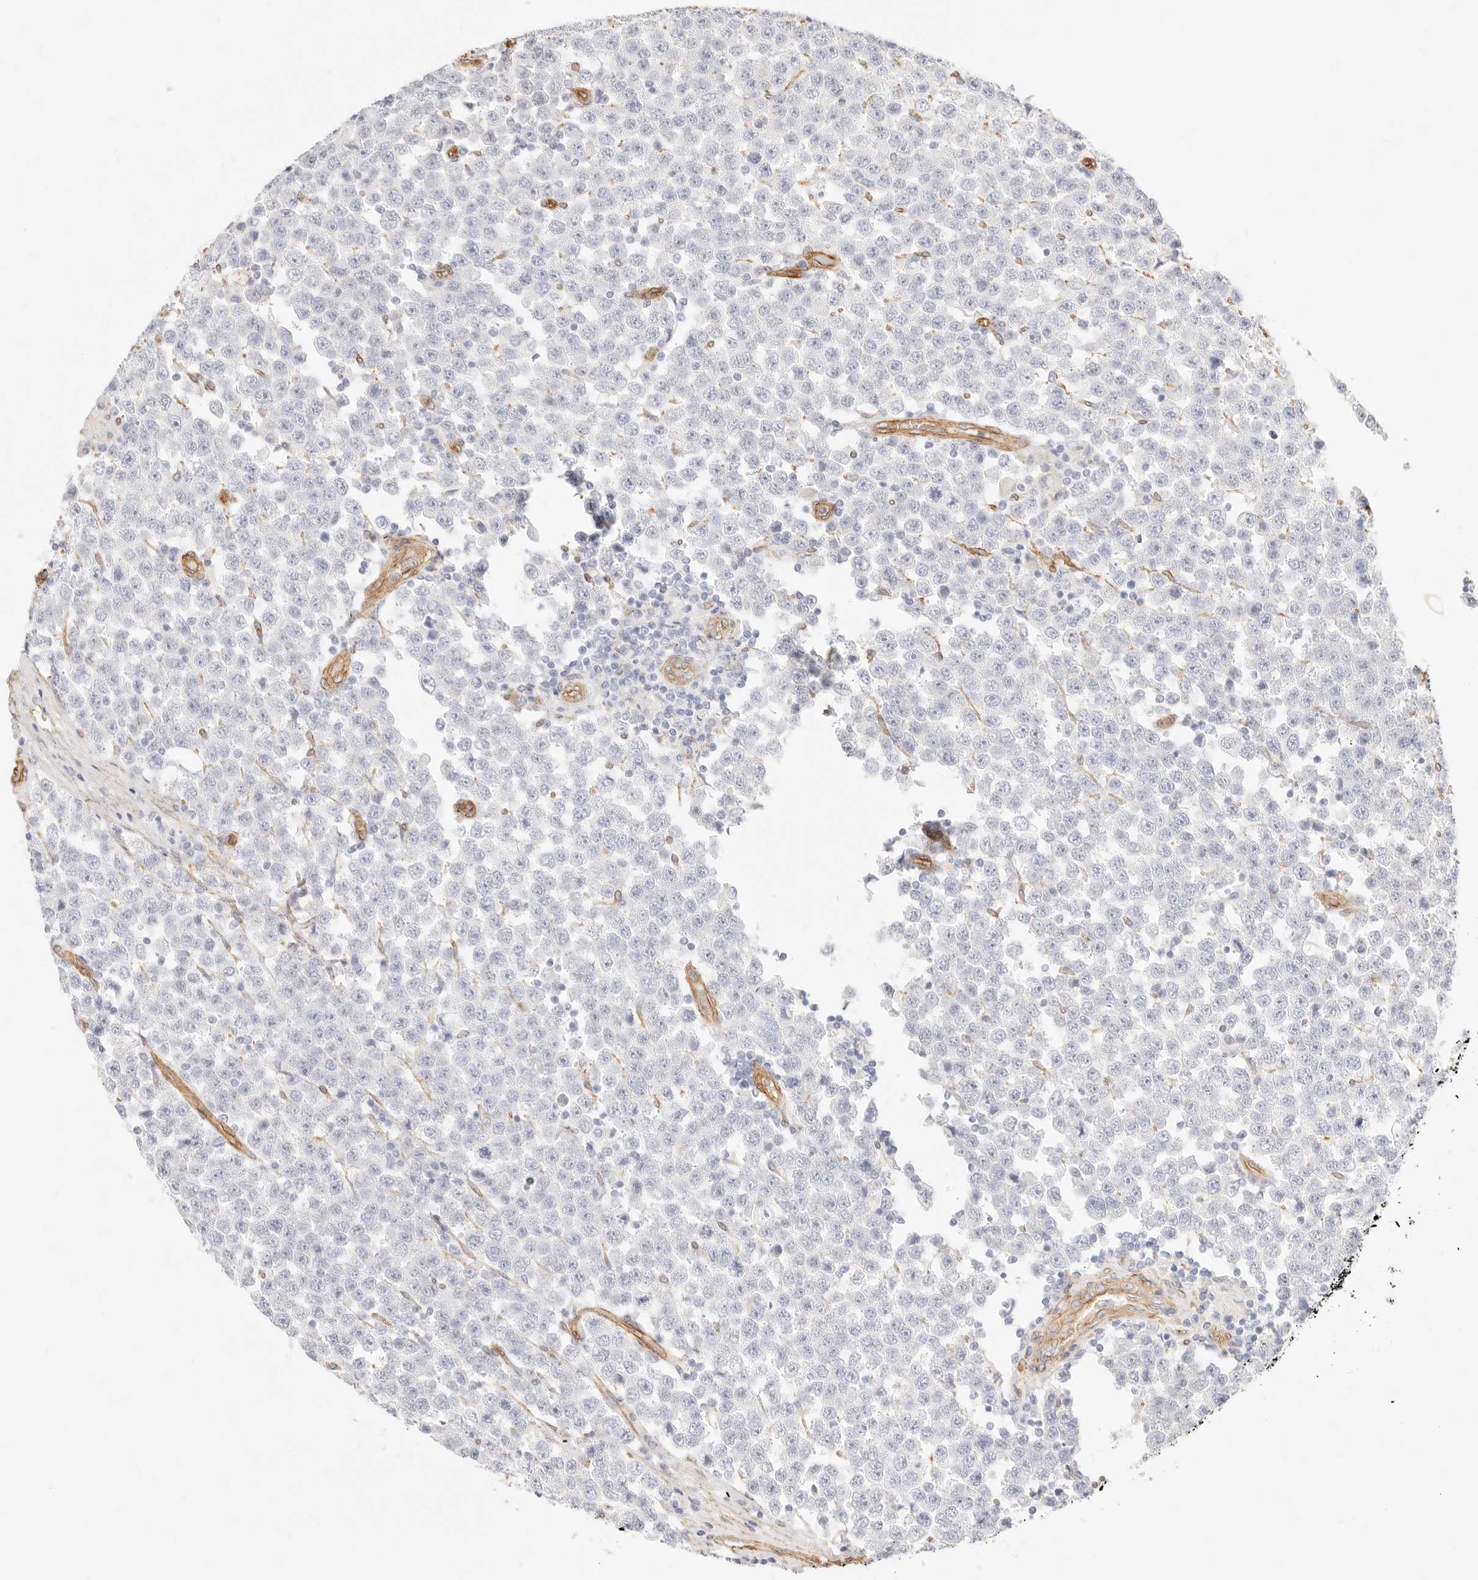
{"staining": {"intensity": "negative", "quantity": "none", "location": "none"}, "tissue": "testis cancer", "cell_type": "Tumor cells", "image_type": "cancer", "snomed": [{"axis": "morphology", "description": "Seminoma, NOS"}, {"axis": "topography", "description": "Testis"}], "caption": "Seminoma (testis) was stained to show a protein in brown. There is no significant expression in tumor cells.", "gene": "NUS1", "patient": {"sex": "male", "age": 28}}